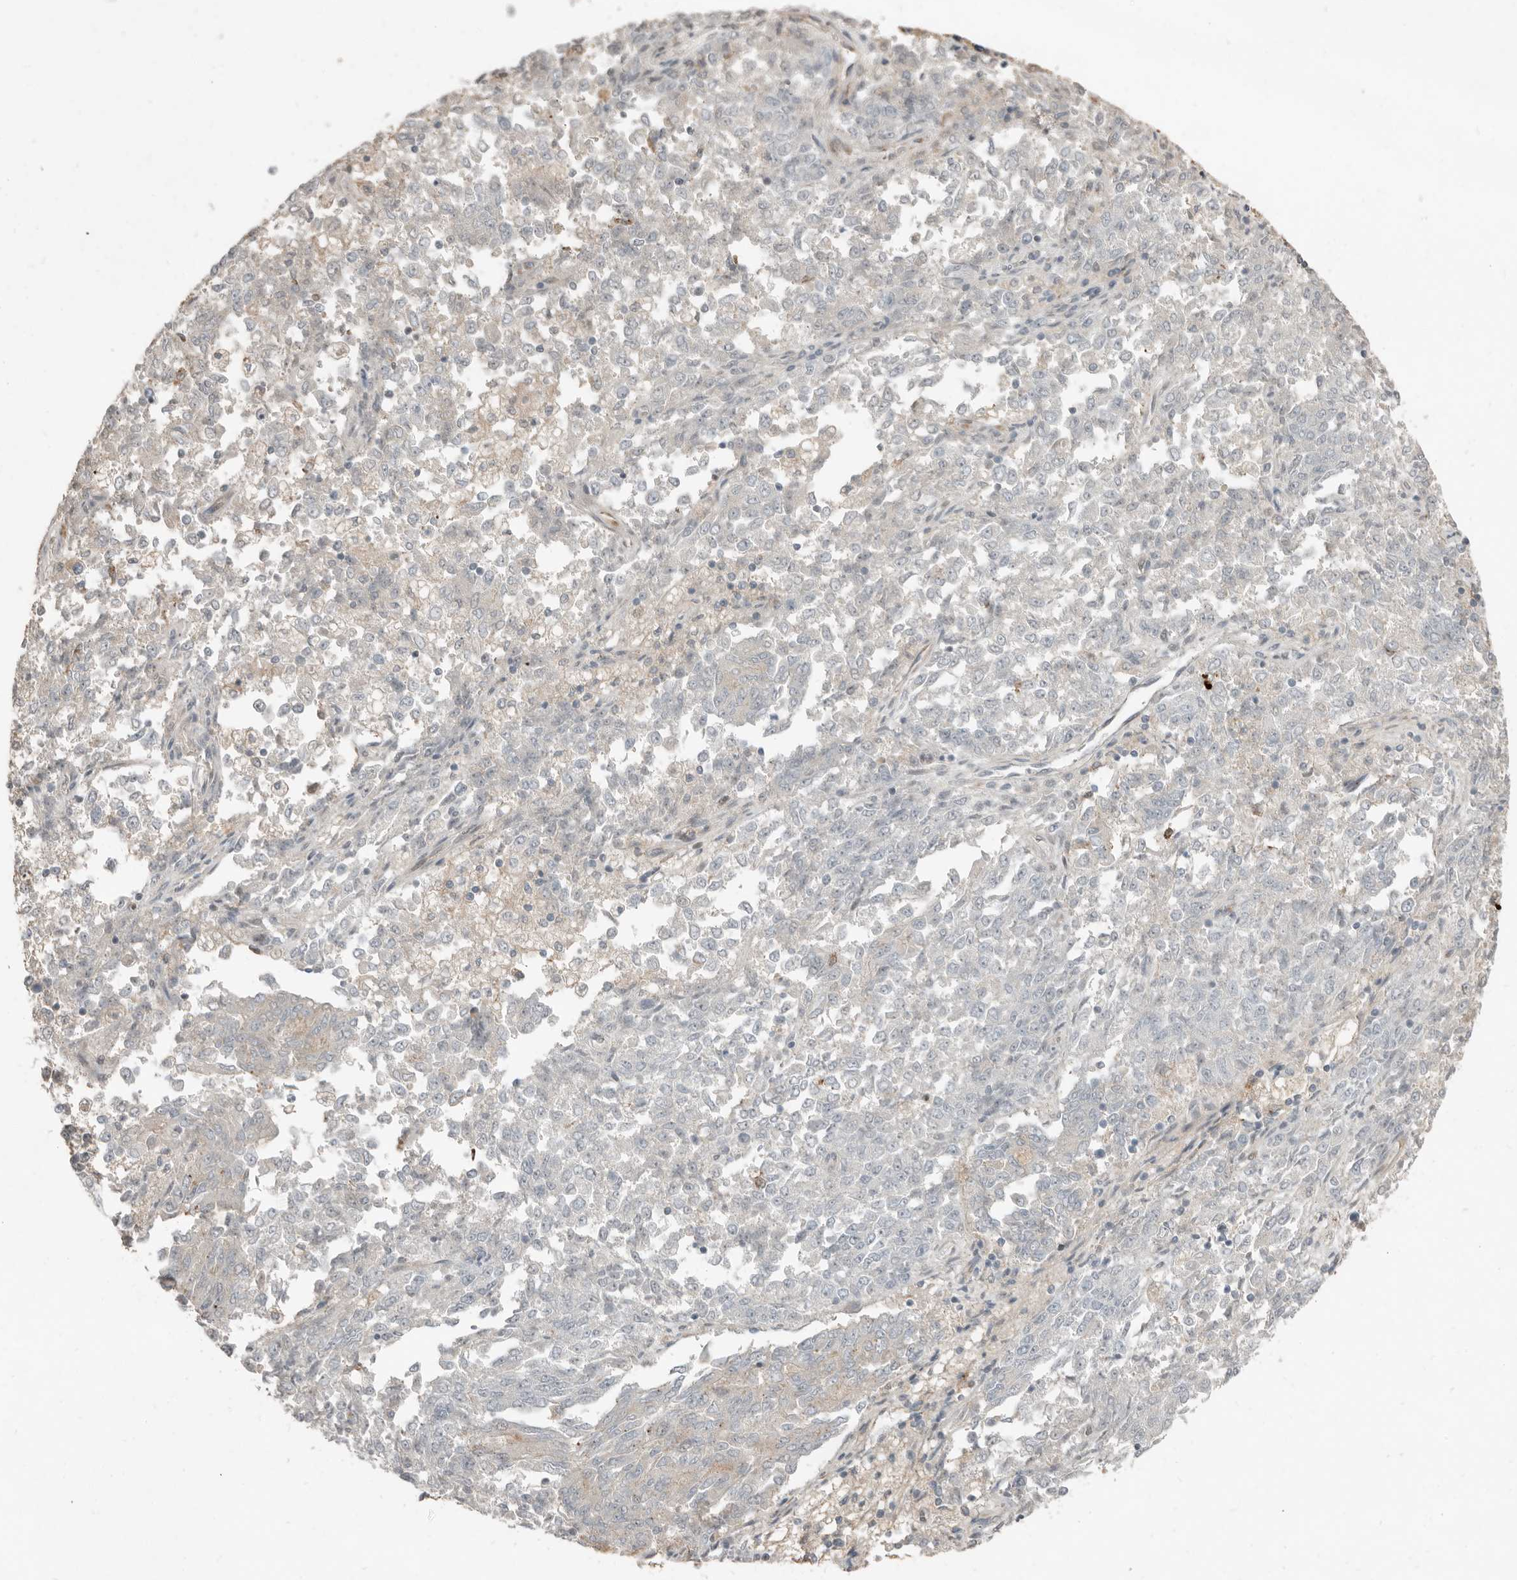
{"staining": {"intensity": "negative", "quantity": "none", "location": "none"}, "tissue": "endometrial cancer", "cell_type": "Tumor cells", "image_type": "cancer", "snomed": [{"axis": "morphology", "description": "Adenocarcinoma, NOS"}, {"axis": "topography", "description": "Endometrium"}], "caption": "A high-resolution micrograph shows IHC staining of endometrial cancer, which reveals no significant expression in tumor cells.", "gene": "KLHL38", "patient": {"sex": "female", "age": 80}}